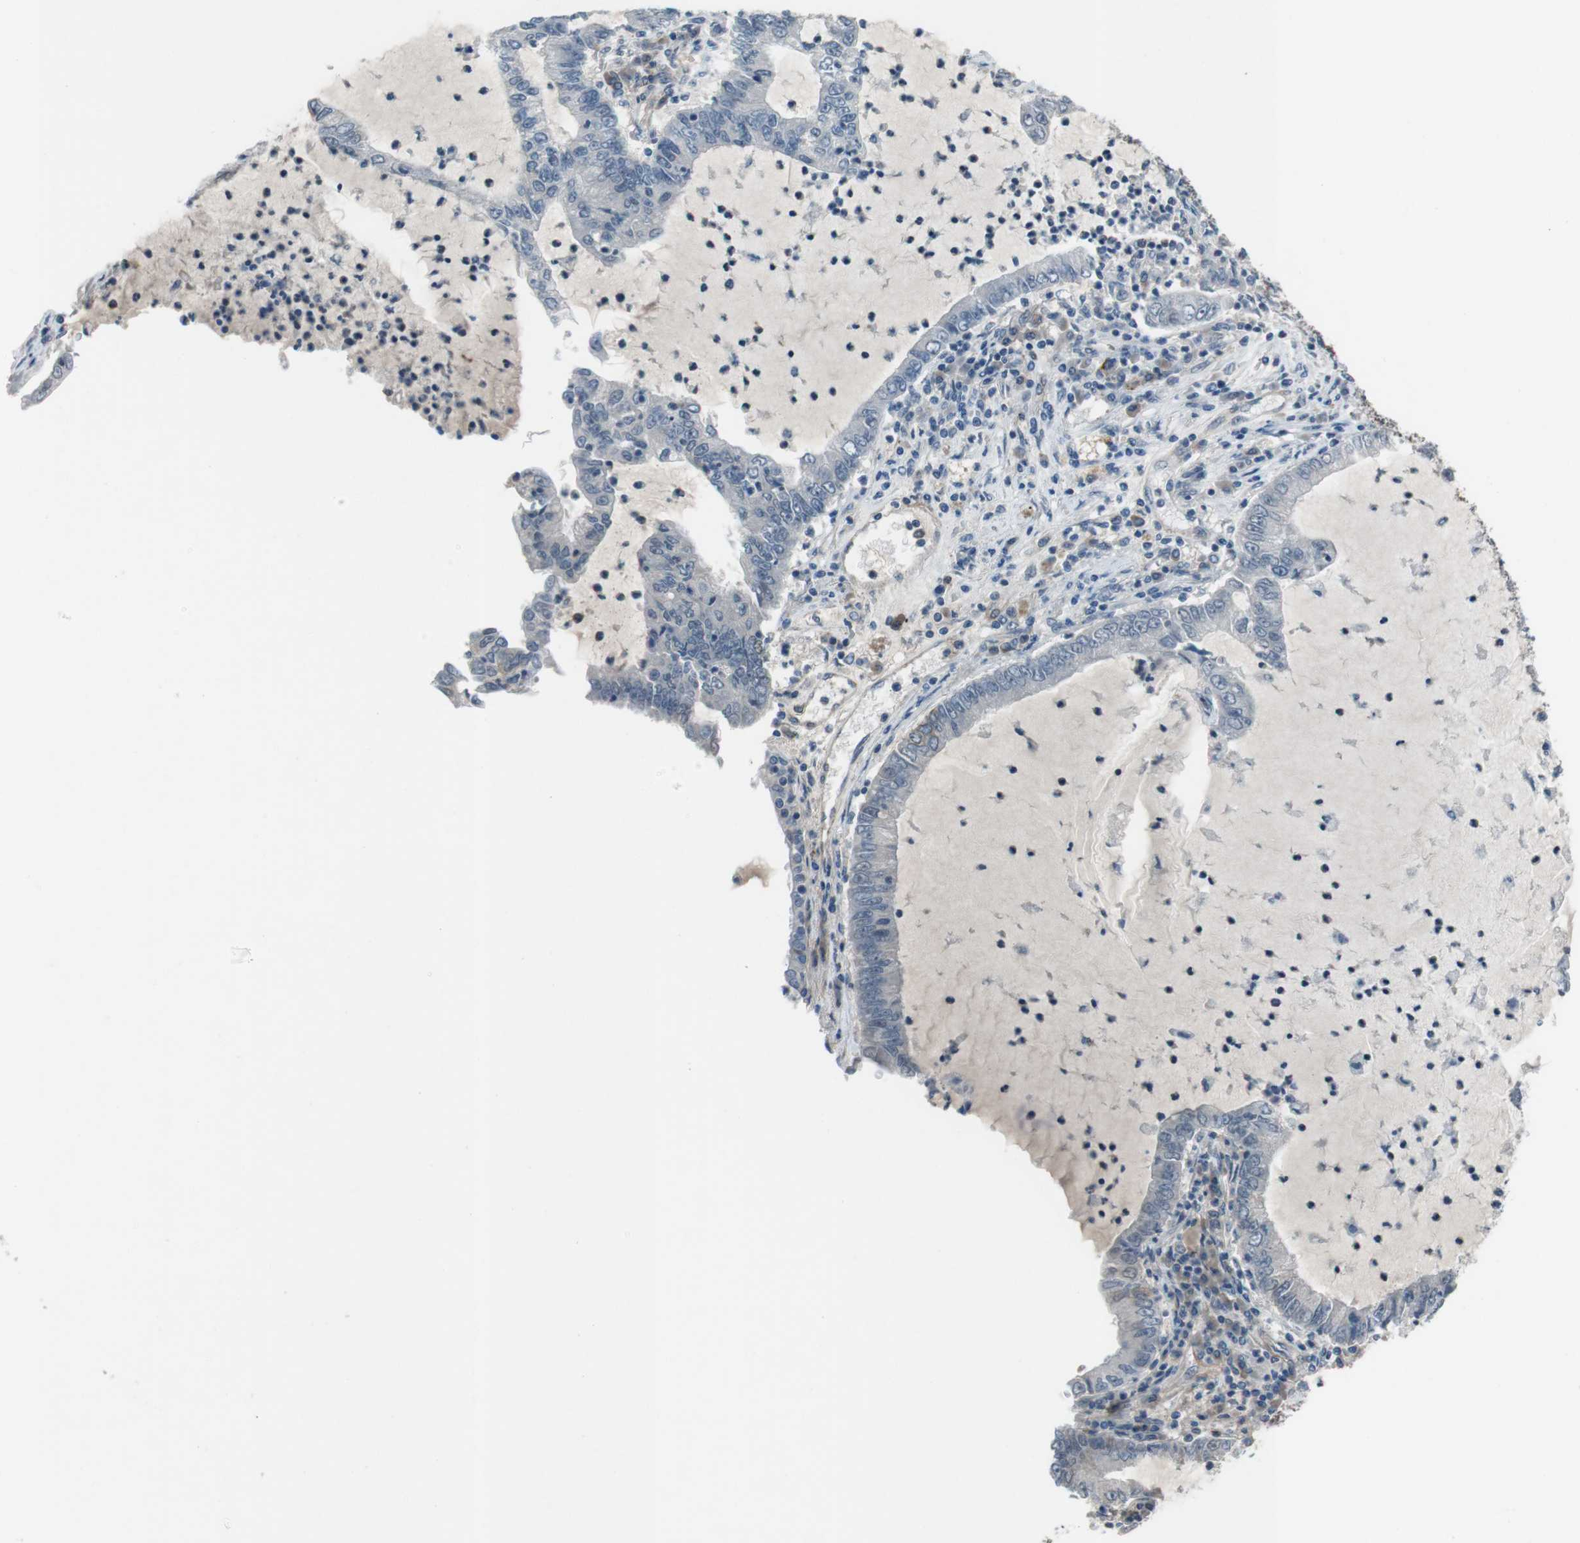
{"staining": {"intensity": "negative", "quantity": "none", "location": "none"}, "tissue": "lung cancer", "cell_type": "Tumor cells", "image_type": "cancer", "snomed": [{"axis": "morphology", "description": "Adenocarcinoma, NOS"}, {"axis": "topography", "description": "Lung"}], "caption": "There is no significant positivity in tumor cells of lung cancer.", "gene": "ANK2", "patient": {"sex": "female", "age": 51}}